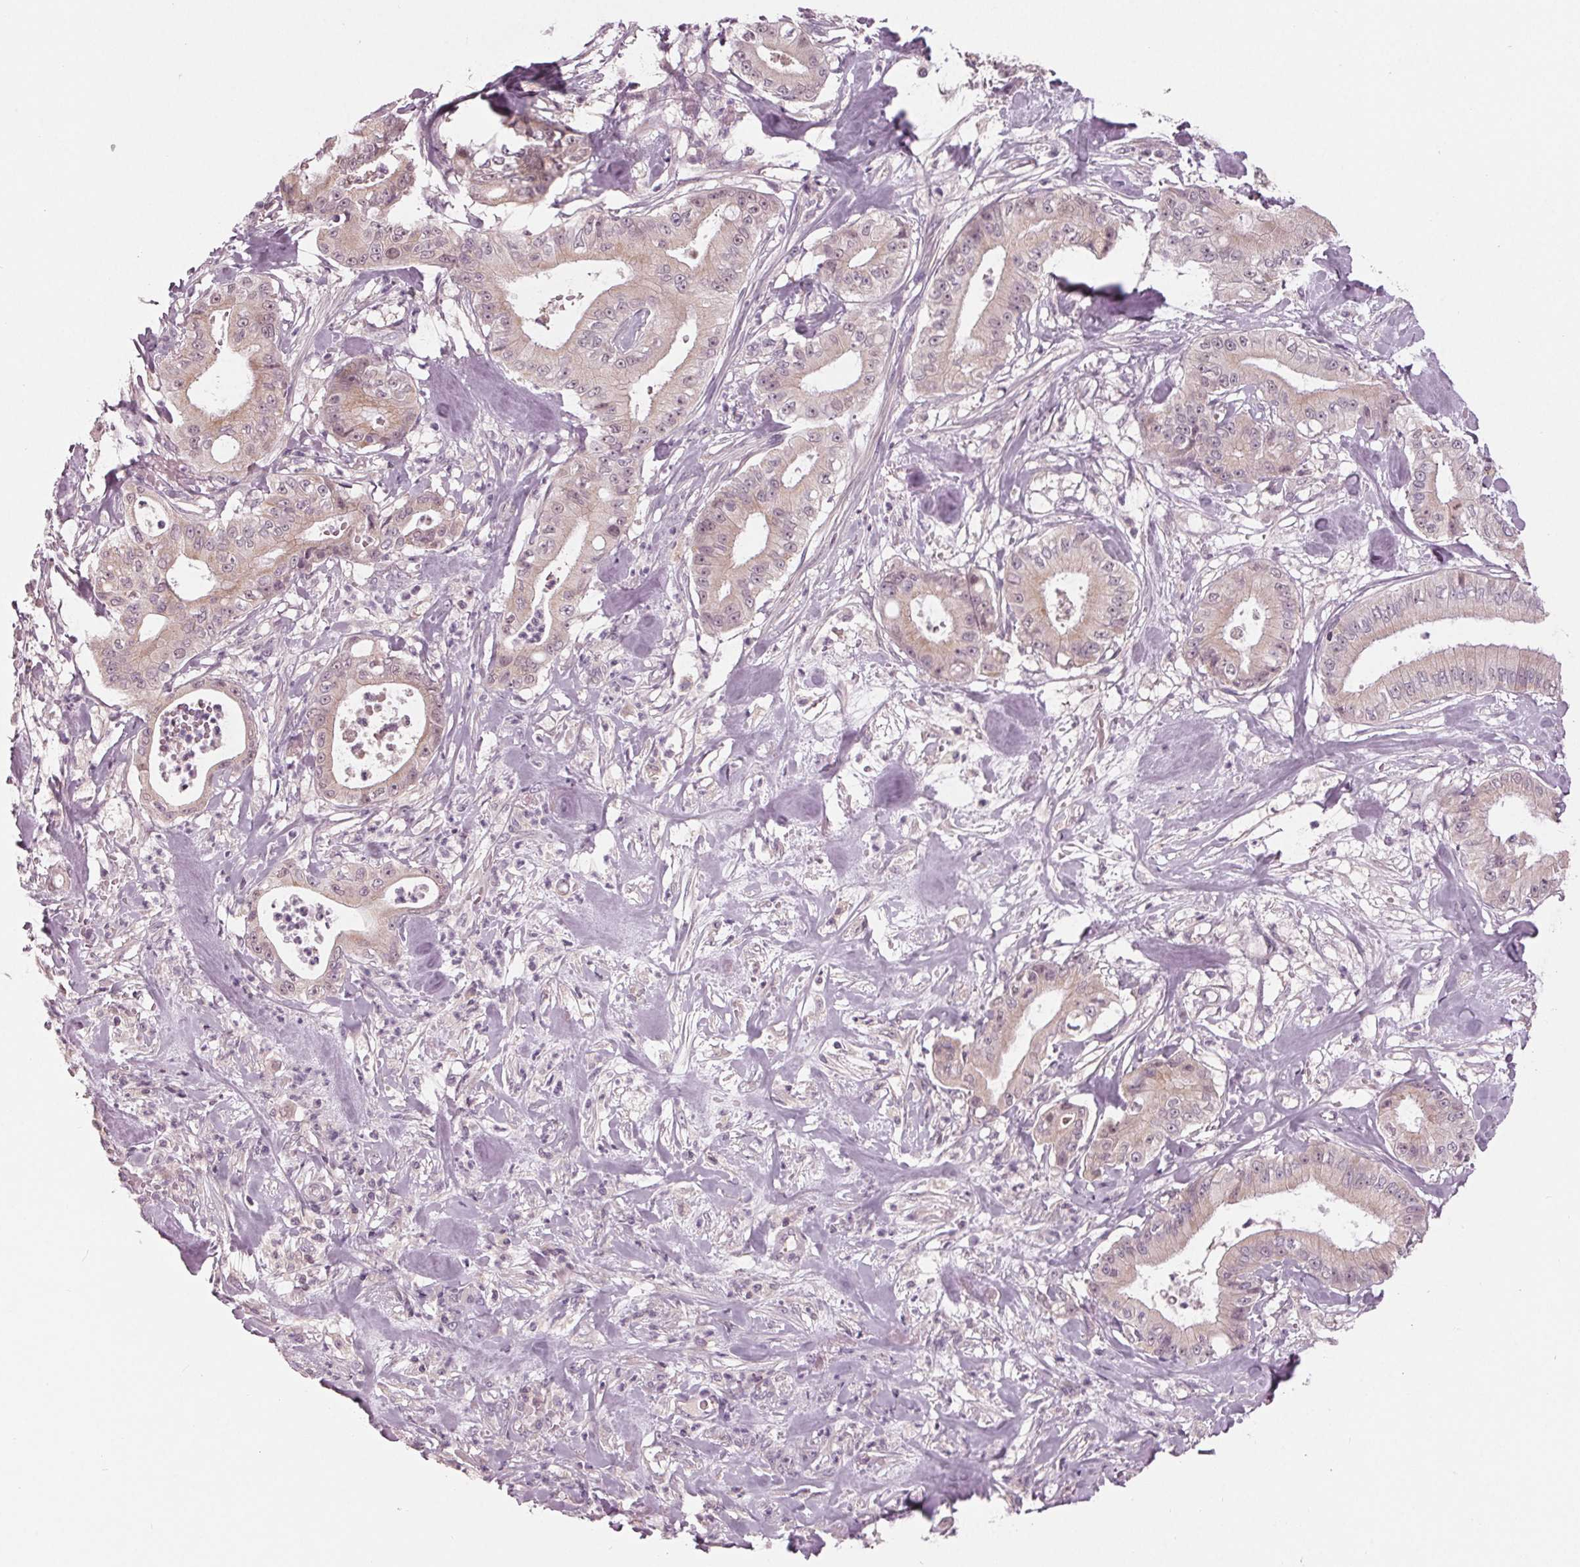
{"staining": {"intensity": "negative", "quantity": "none", "location": "none"}, "tissue": "pancreatic cancer", "cell_type": "Tumor cells", "image_type": "cancer", "snomed": [{"axis": "morphology", "description": "Adenocarcinoma, NOS"}, {"axis": "topography", "description": "Pancreas"}], "caption": "High power microscopy image of an immunohistochemistry (IHC) micrograph of pancreatic cancer (adenocarcinoma), revealing no significant expression in tumor cells.", "gene": "ZNF605", "patient": {"sex": "male", "age": 71}}